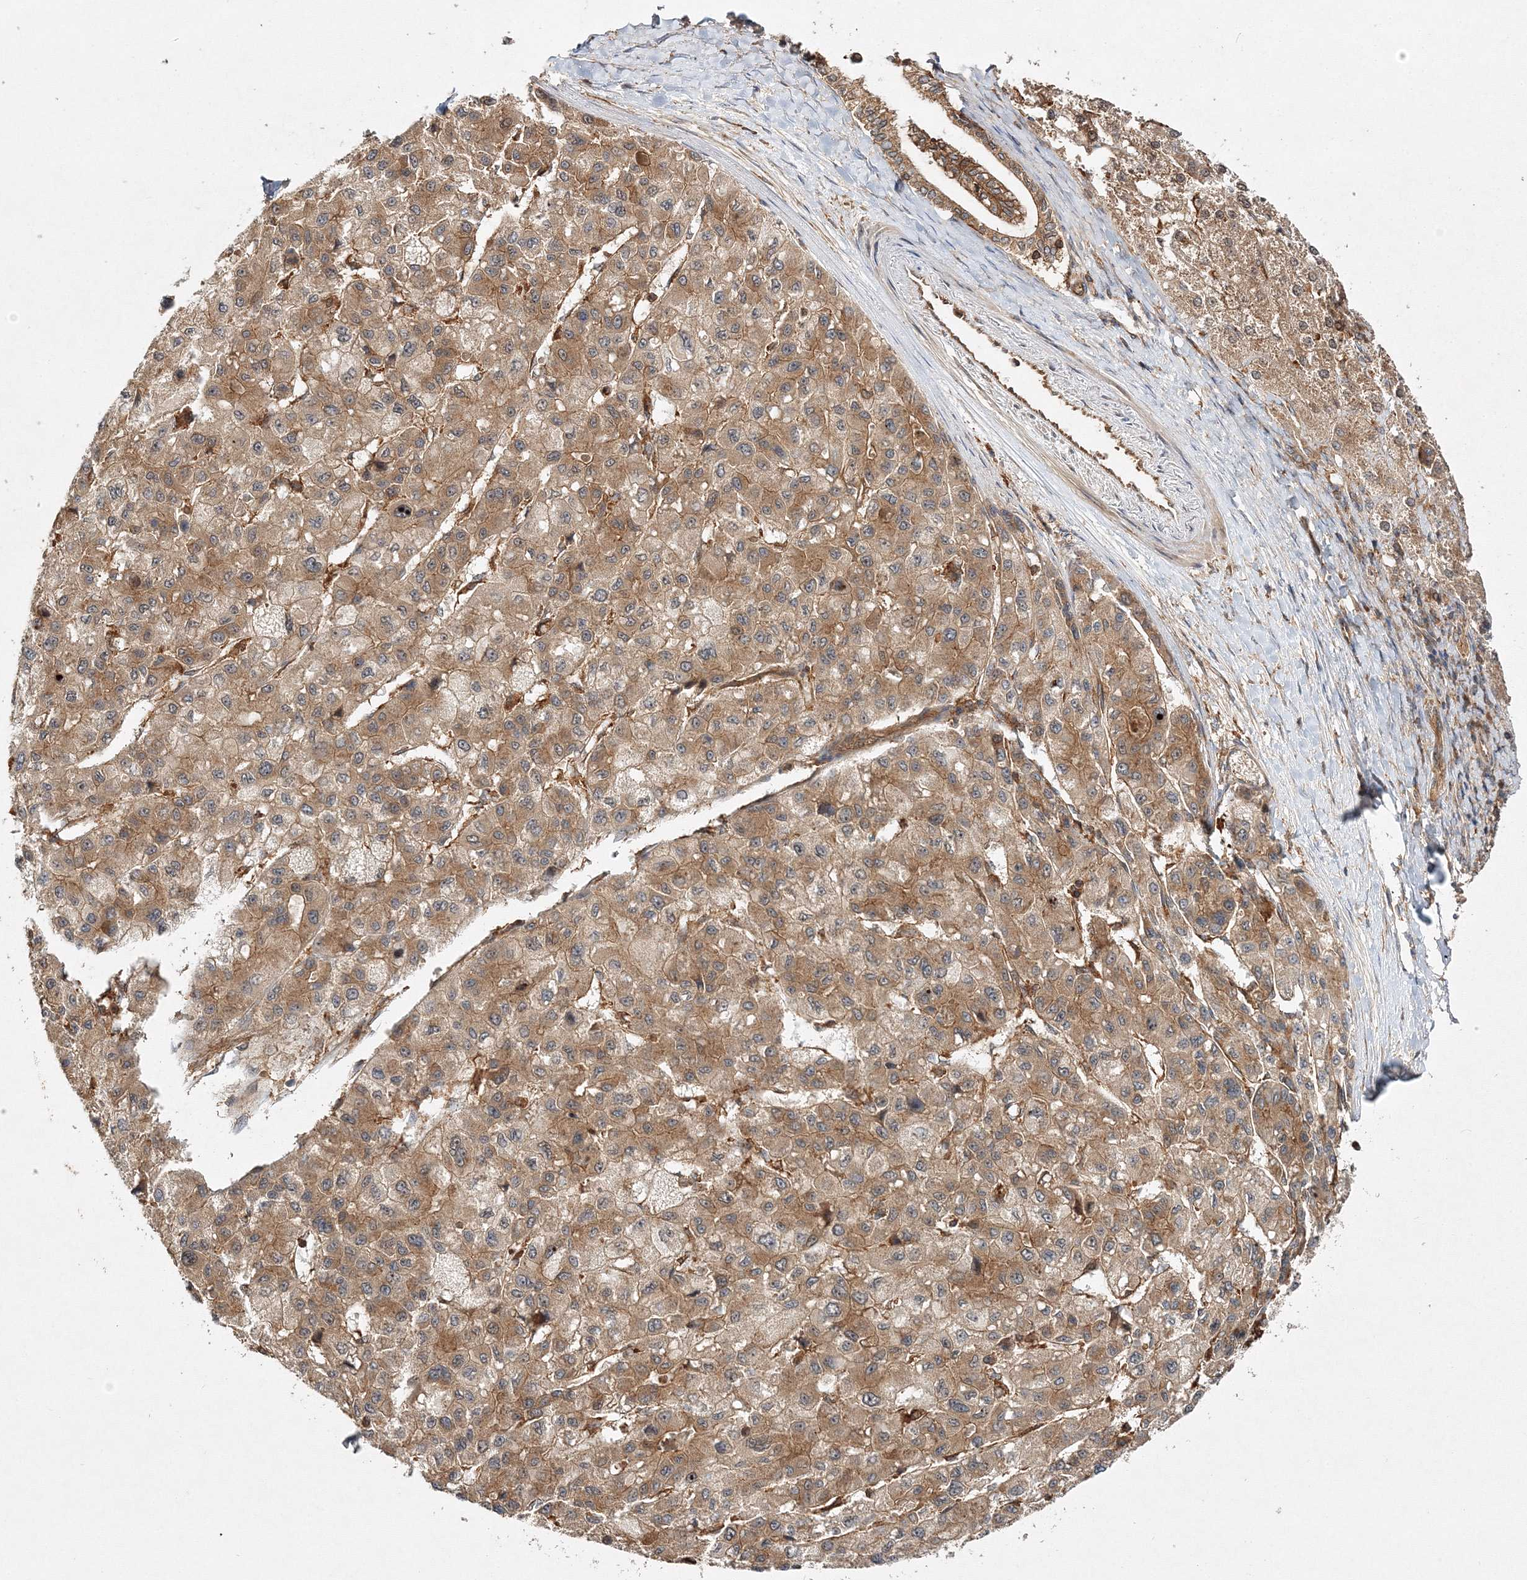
{"staining": {"intensity": "moderate", "quantity": ">75%", "location": "cytoplasmic/membranous"}, "tissue": "liver cancer", "cell_type": "Tumor cells", "image_type": "cancer", "snomed": [{"axis": "morphology", "description": "Carcinoma, Hepatocellular, NOS"}, {"axis": "topography", "description": "Liver"}], "caption": "Hepatocellular carcinoma (liver) stained for a protein (brown) reveals moderate cytoplasmic/membranous positive staining in approximately >75% of tumor cells.", "gene": "WDR37", "patient": {"sex": "male", "age": 80}}